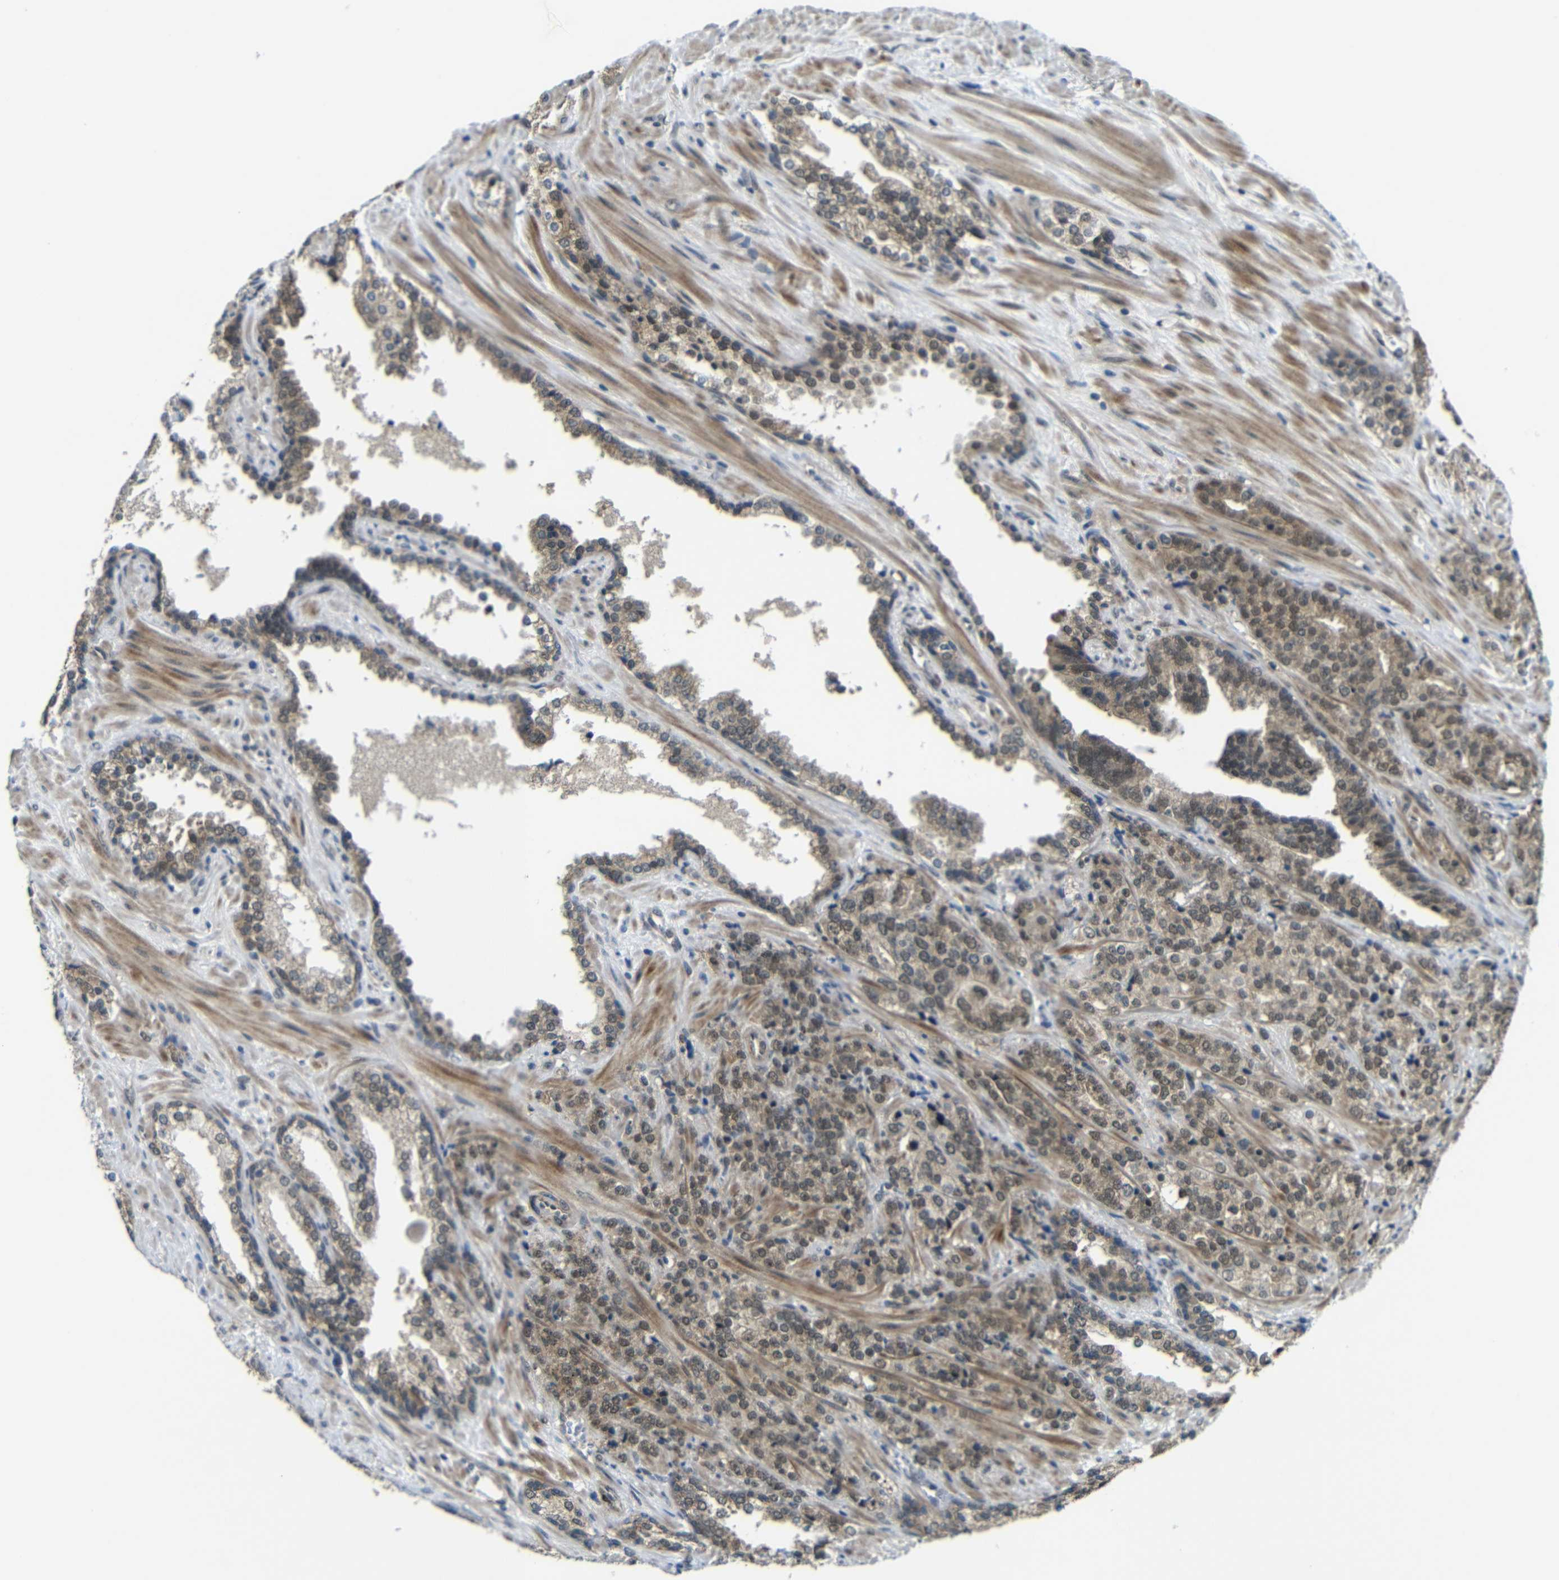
{"staining": {"intensity": "moderate", "quantity": ">75%", "location": "cytoplasmic/membranous"}, "tissue": "prostate cancer", "cell_type": "Tumor cells", "image_type": "cancer", "snomed": [{"axis": "morphology", "description": "Adenocarcinoma, High grade"}, {"axis": "topography", "description": "Prostate"}], "caption": "Moderate cytoplasmic/membranous protein expression is seen in about >75% of tumor cells in adenocarcinoma (high-grade) (prostate).", "gene": "FAM172A", "patient": {"sex": "male", "age": 71}}